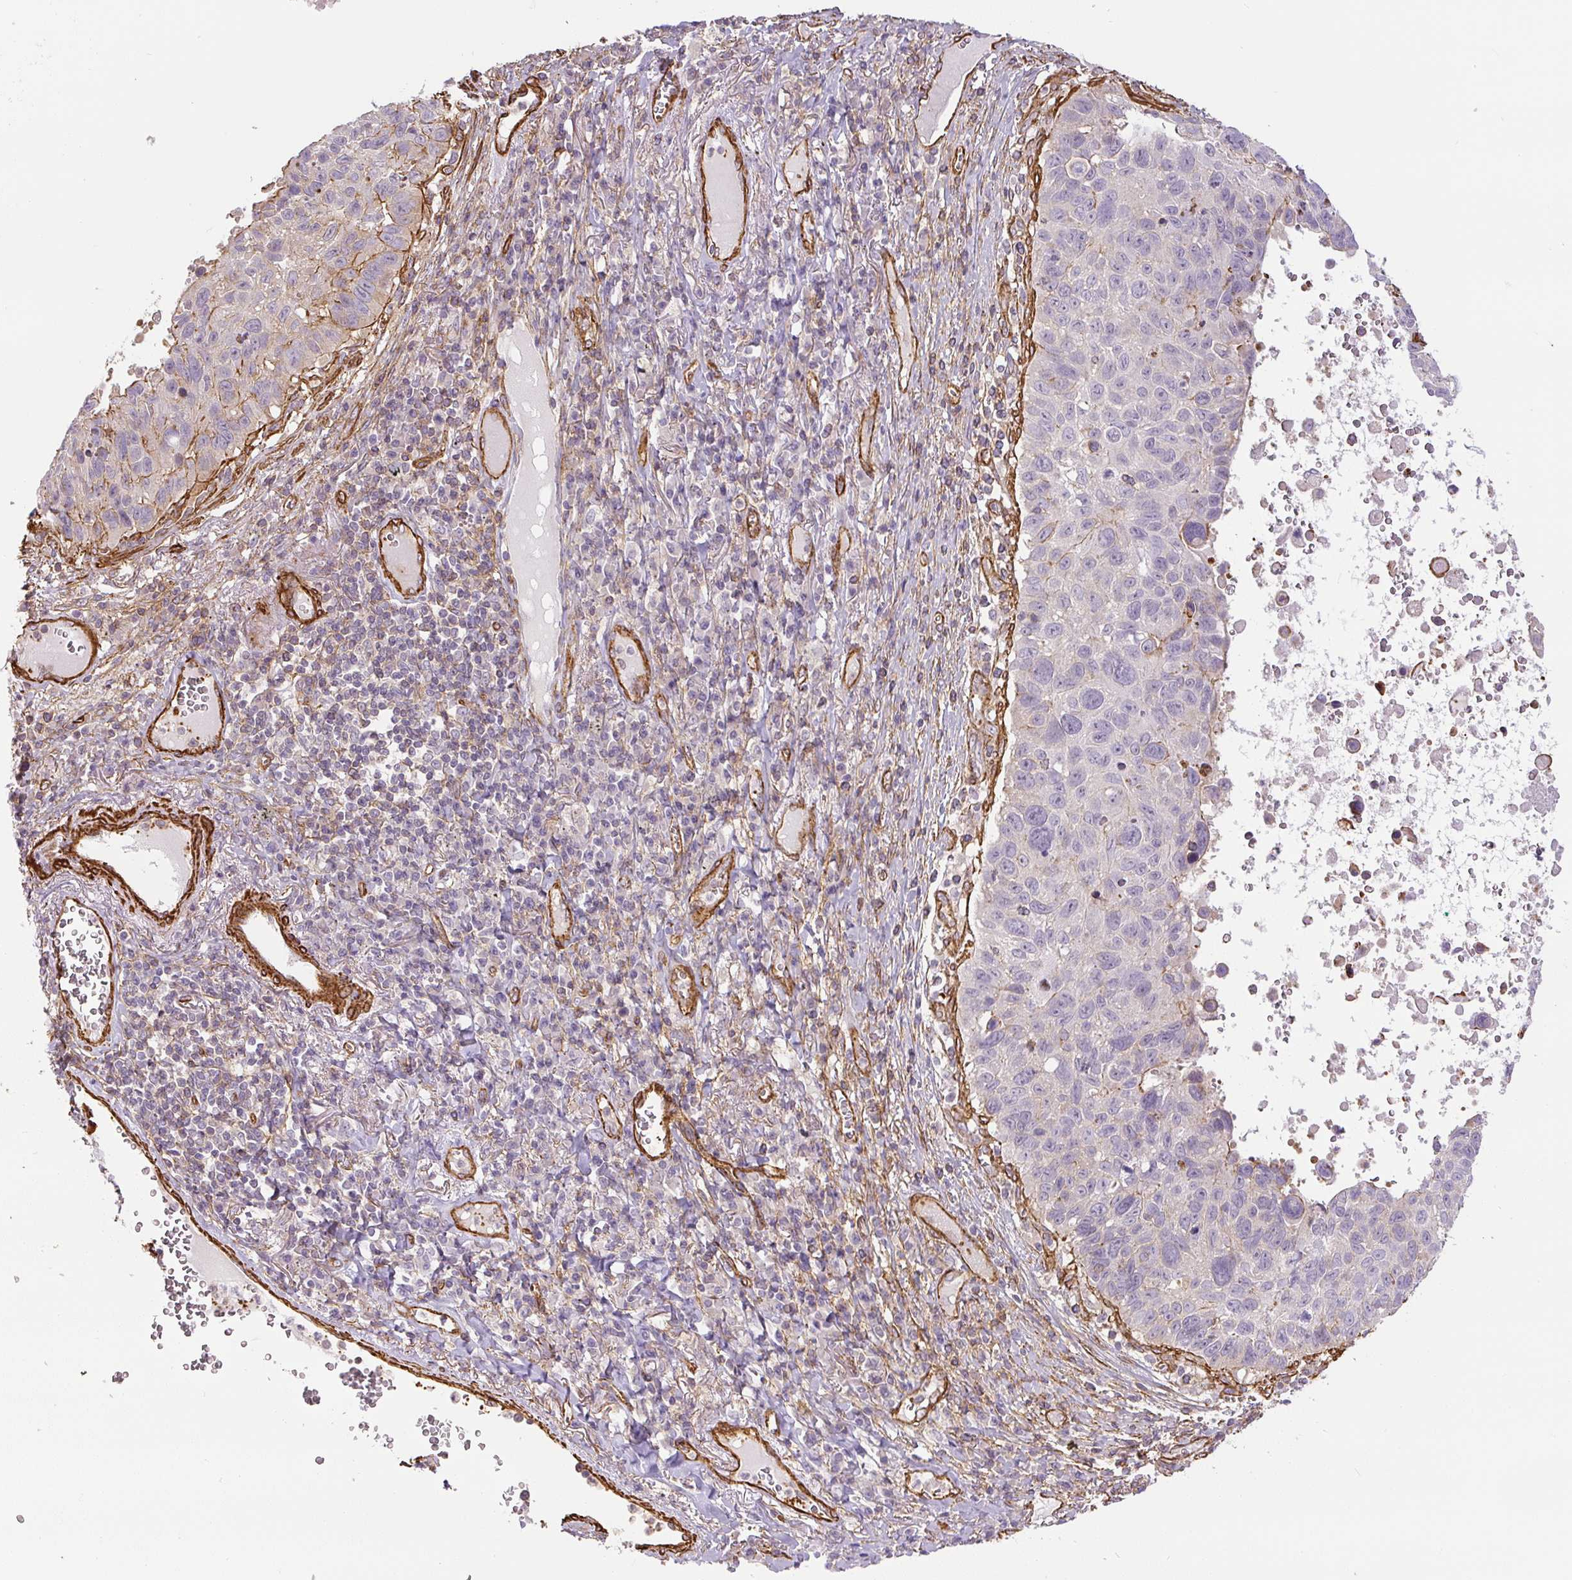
{"staining": {"intensity": "negative", "quantity": "none", "location": "none"}, "tissue": "lung cancer", "cell_type": "Tumor cells", "image_type": "cancer", "snomed": [{"axis": "morphology", "description": "Squamous cell carcinoma, NOS"}, {"axis": "topography", "description": "Lung"}], "caption": "IHC of lung squamous cell carcinoma reveals no positivity in tumor cells.", "gene": "MYL12A", "patient": {"sex": "male", "age": 66}}